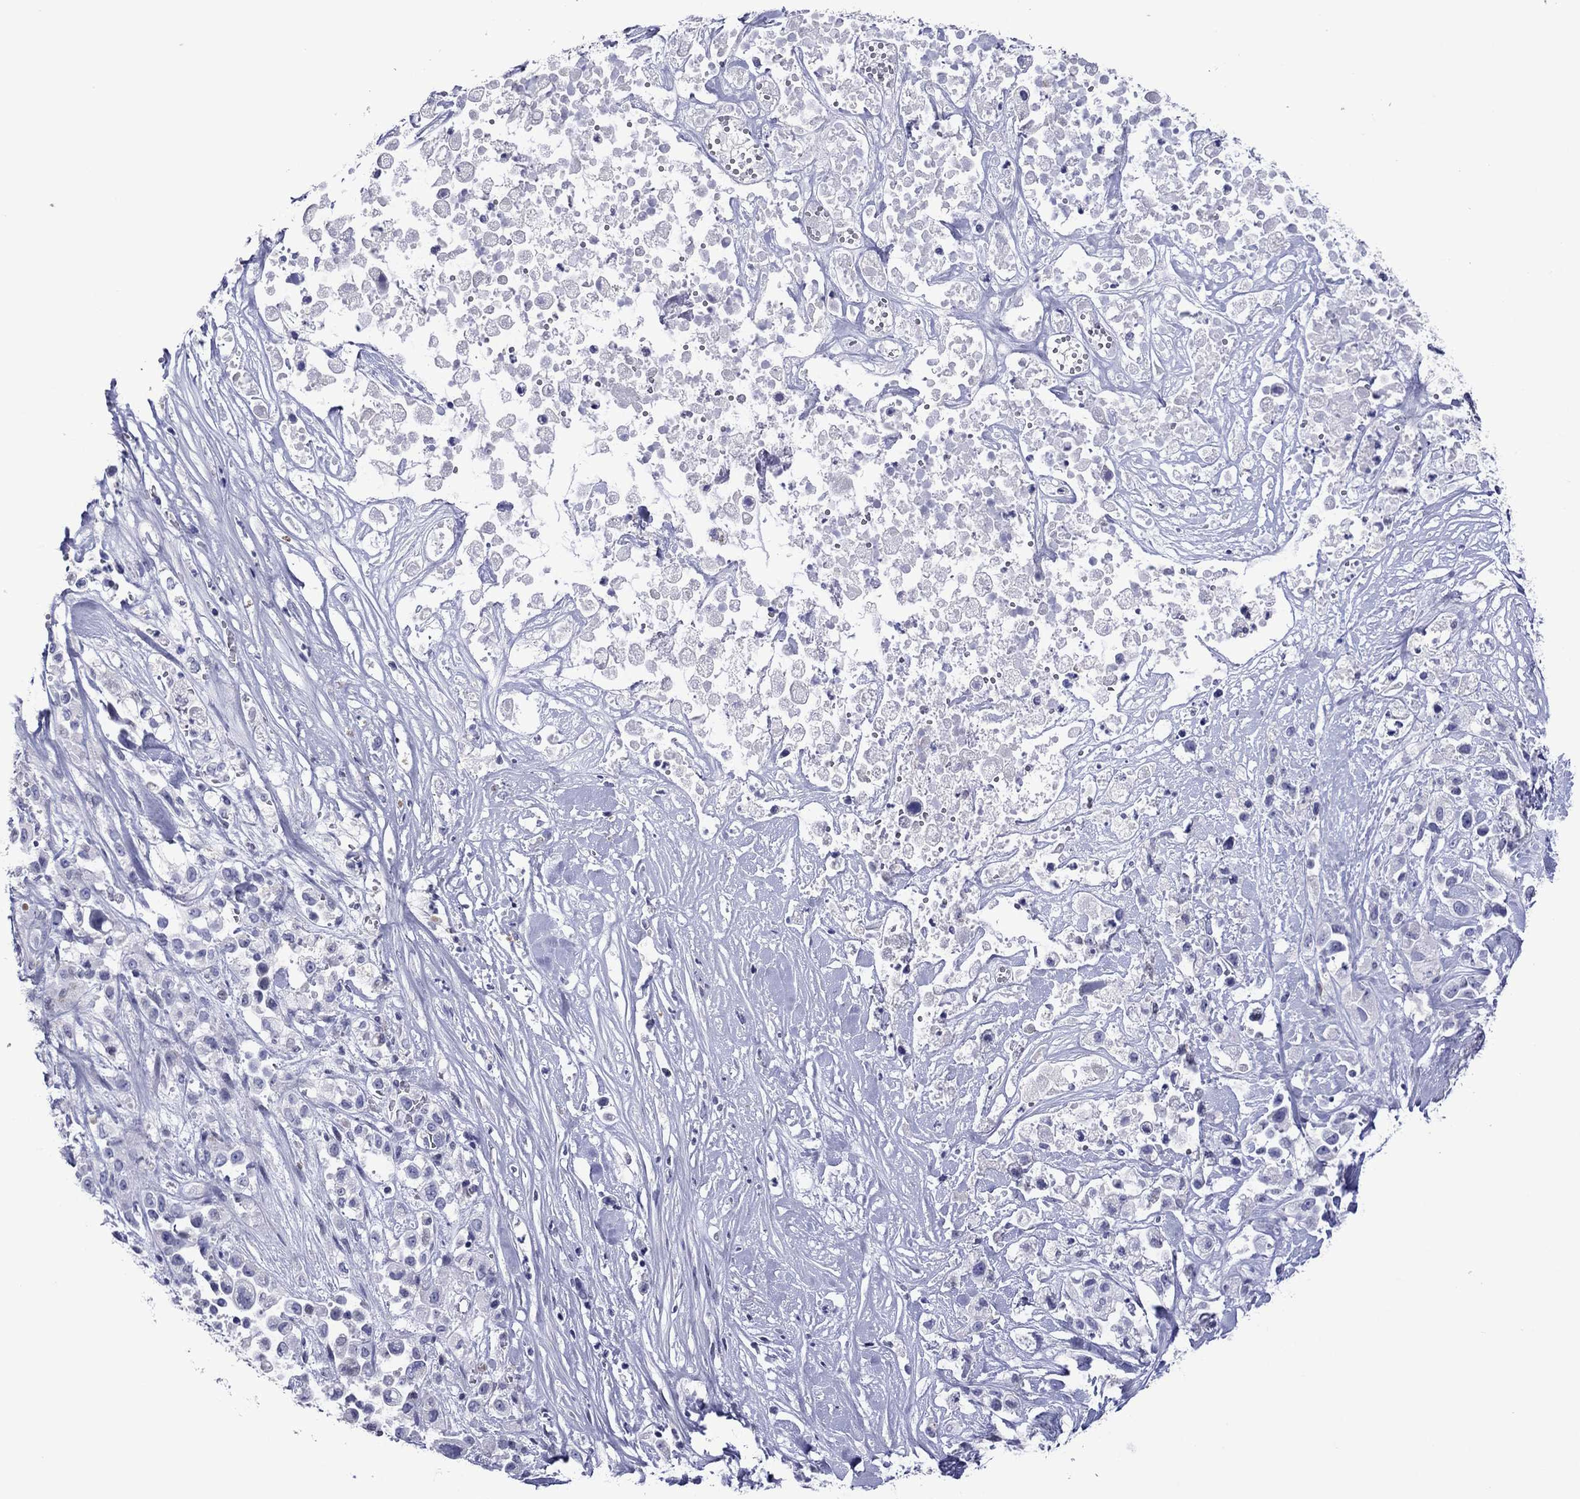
{"staining": {"intensity": "negative", "quantity": "none", "location": "none"}, "tissue": "pancreatic cancer", "cell_type": "Tumor cells", "image_type": "cancer", "snomed": [{"axis": "morphology", "description": "Adenocarcinoma, NOS"}, {"axis": "topography", "description": "Pancreas"}], "caption": "Adenocarcinoma (pancreatic) stained for a protein using immunohistochemistry displays no staining tumor cells.", "gene": "PIWIL1", "patient": {"sex": "male", "age": 44}}